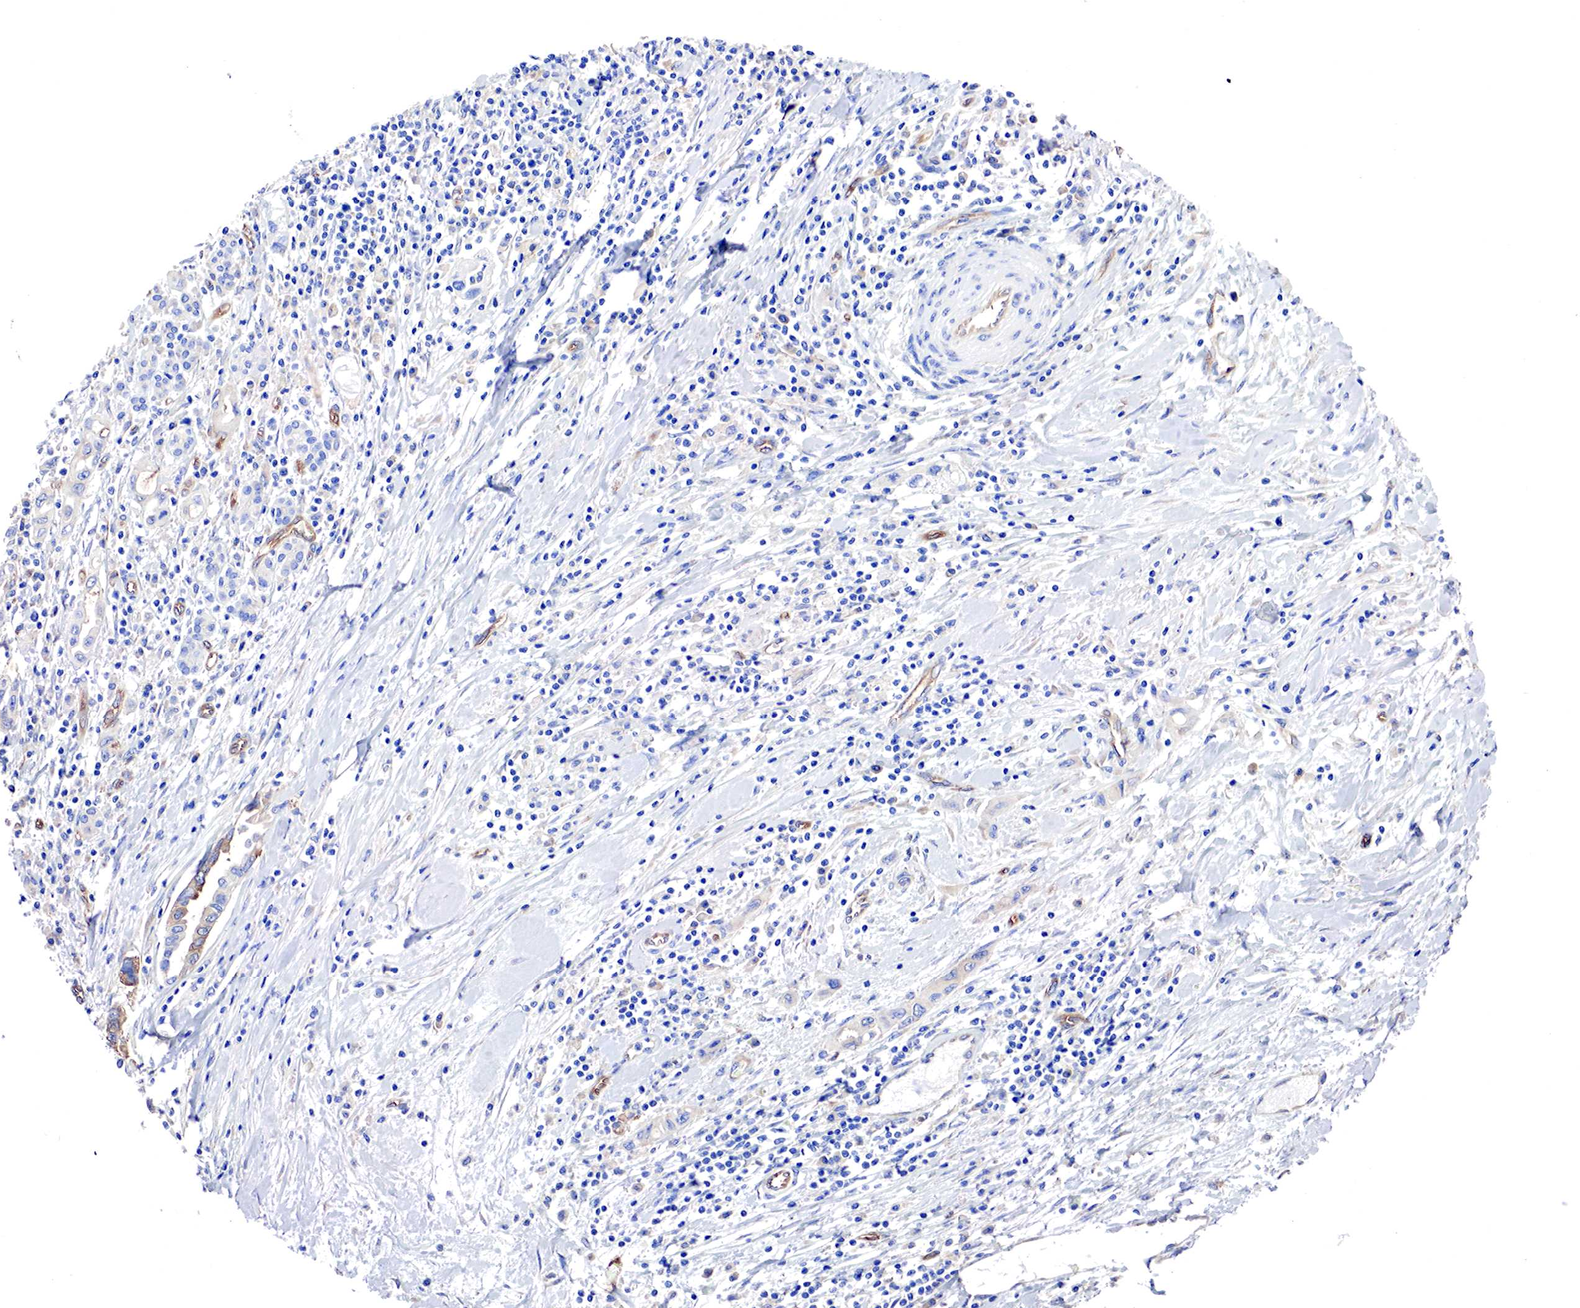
{"staining": {"intensity": "weak", "quantity": "25%-75%", "location": "cytoplasmic/membranous"}, "tissue": "pancreatic cancer", "cell_type": "Tumor cells", "image_type": "cancer", "snomed": [{"axis": "morphology", "description": "Adenocarcinoma, NOS"}, {"axis": "topography", "description": "Pancreas"}], "caption": "The image exhibits staining of adenocarcinoma (pancreatic), revealing weak cytoplasmic/membranous protein expression (brown color) within tumor cells.", "gene": "RDX", "patient": {"sex": "female", "age": 57}}